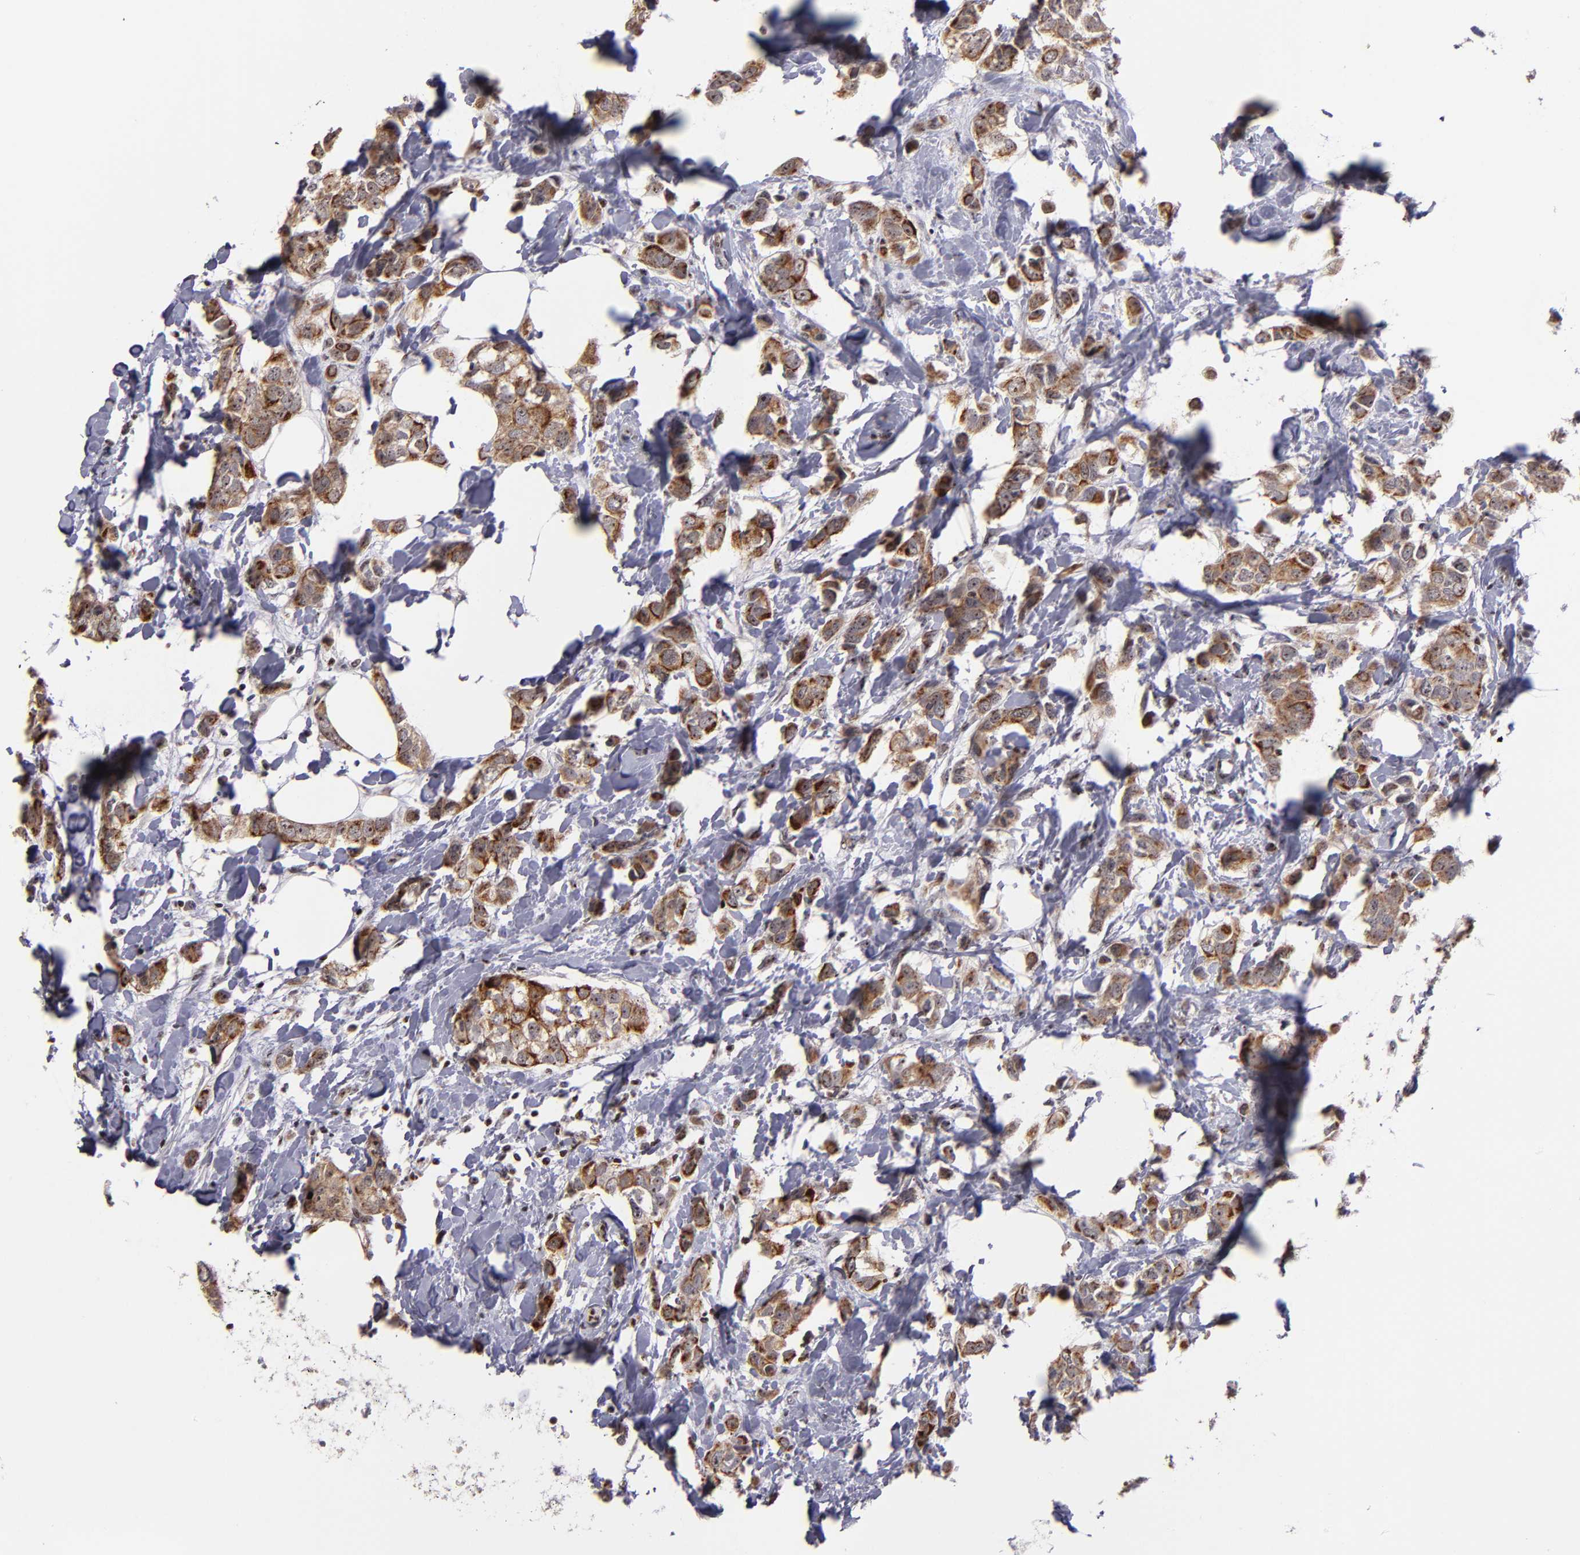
{"staining": {"intensity": "moderate", "quantity": ">75%", "location": "cytoplasmic/membranous,nuclear"}, "tissue": "breast cancer", "cell_type": "Tumor cells", "image_type": "cancer", "snomed": [{"axis": "morphology", "description": "Normal tissue, NOS"}, {"axis": "morphology", "description": "Duct carcinoma"}, {"axis": "topography", "description": "Breast"}], "caption": "This micrograph reveals IHC staining of breast cancer (intraductal carcinoma), with medium moderate cytoplasmic/membranous and nuclear expression in about >75% of tumor cells.", "gene": "DDX24", "patient": {"sex": "female", "age": 50}}